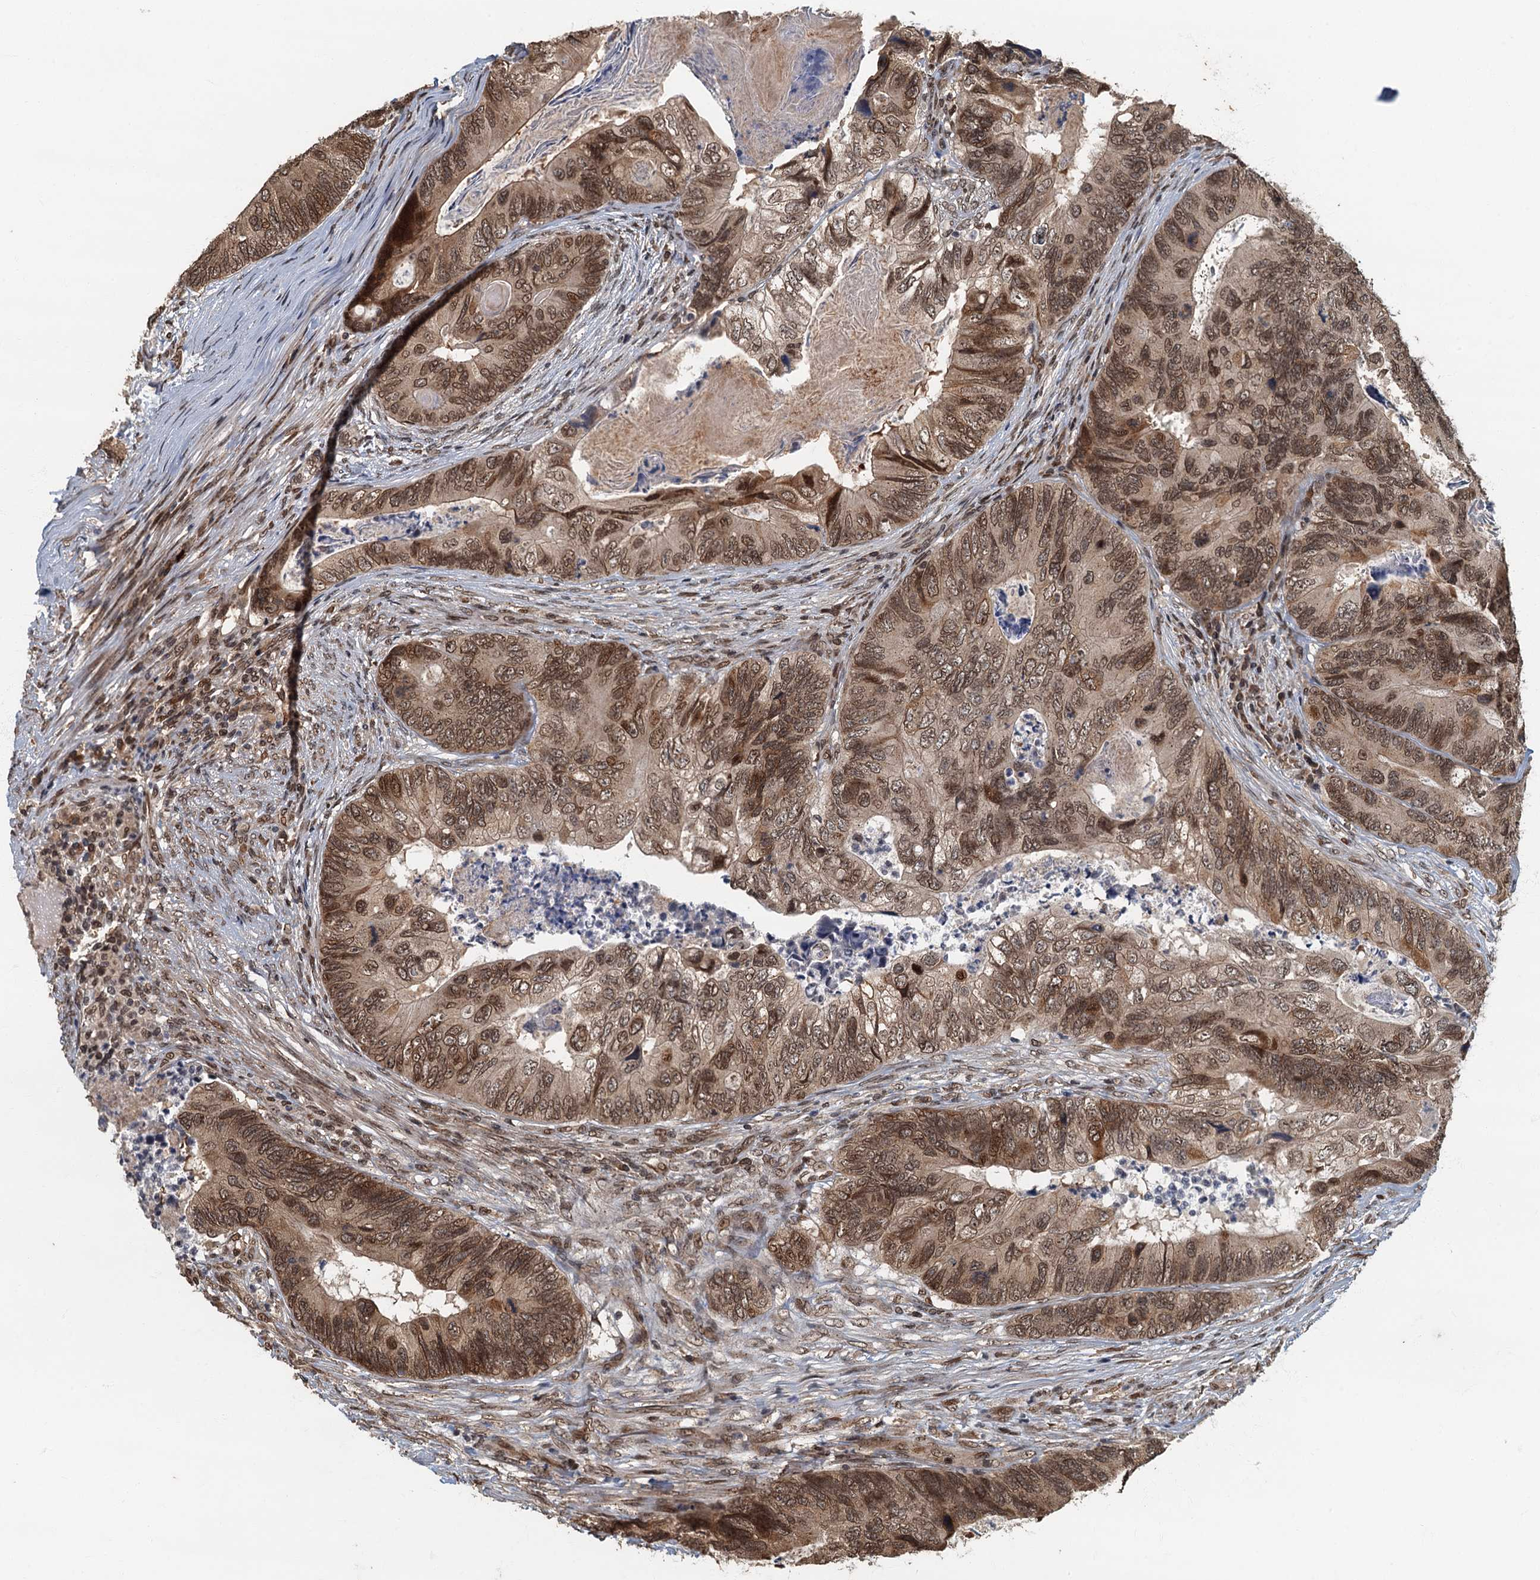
{"staining": {"intensity": "moderate", "quantity": ">75%", "location": "cytoplasmic/membranous,nuclear"}, "tissue": "colorectal cancer", "cell_type": "Tumor cells", "image_type": "cancer", "snomed": [{"axis": "morphology", "description": "Adenocarcinoma, NOS"}, {"axis": "topography", "description": "Colon"}], "caption": "Colorectal cancer stained with DAB (3,3'-diaminobenzidine) IHC shows medium levels of moderate cytoplasmic/membranous and nuclear staining in about >75% of tumor cells.", "gene": "CKAP2L", "patient": {"sex": "female", "age": 67}}